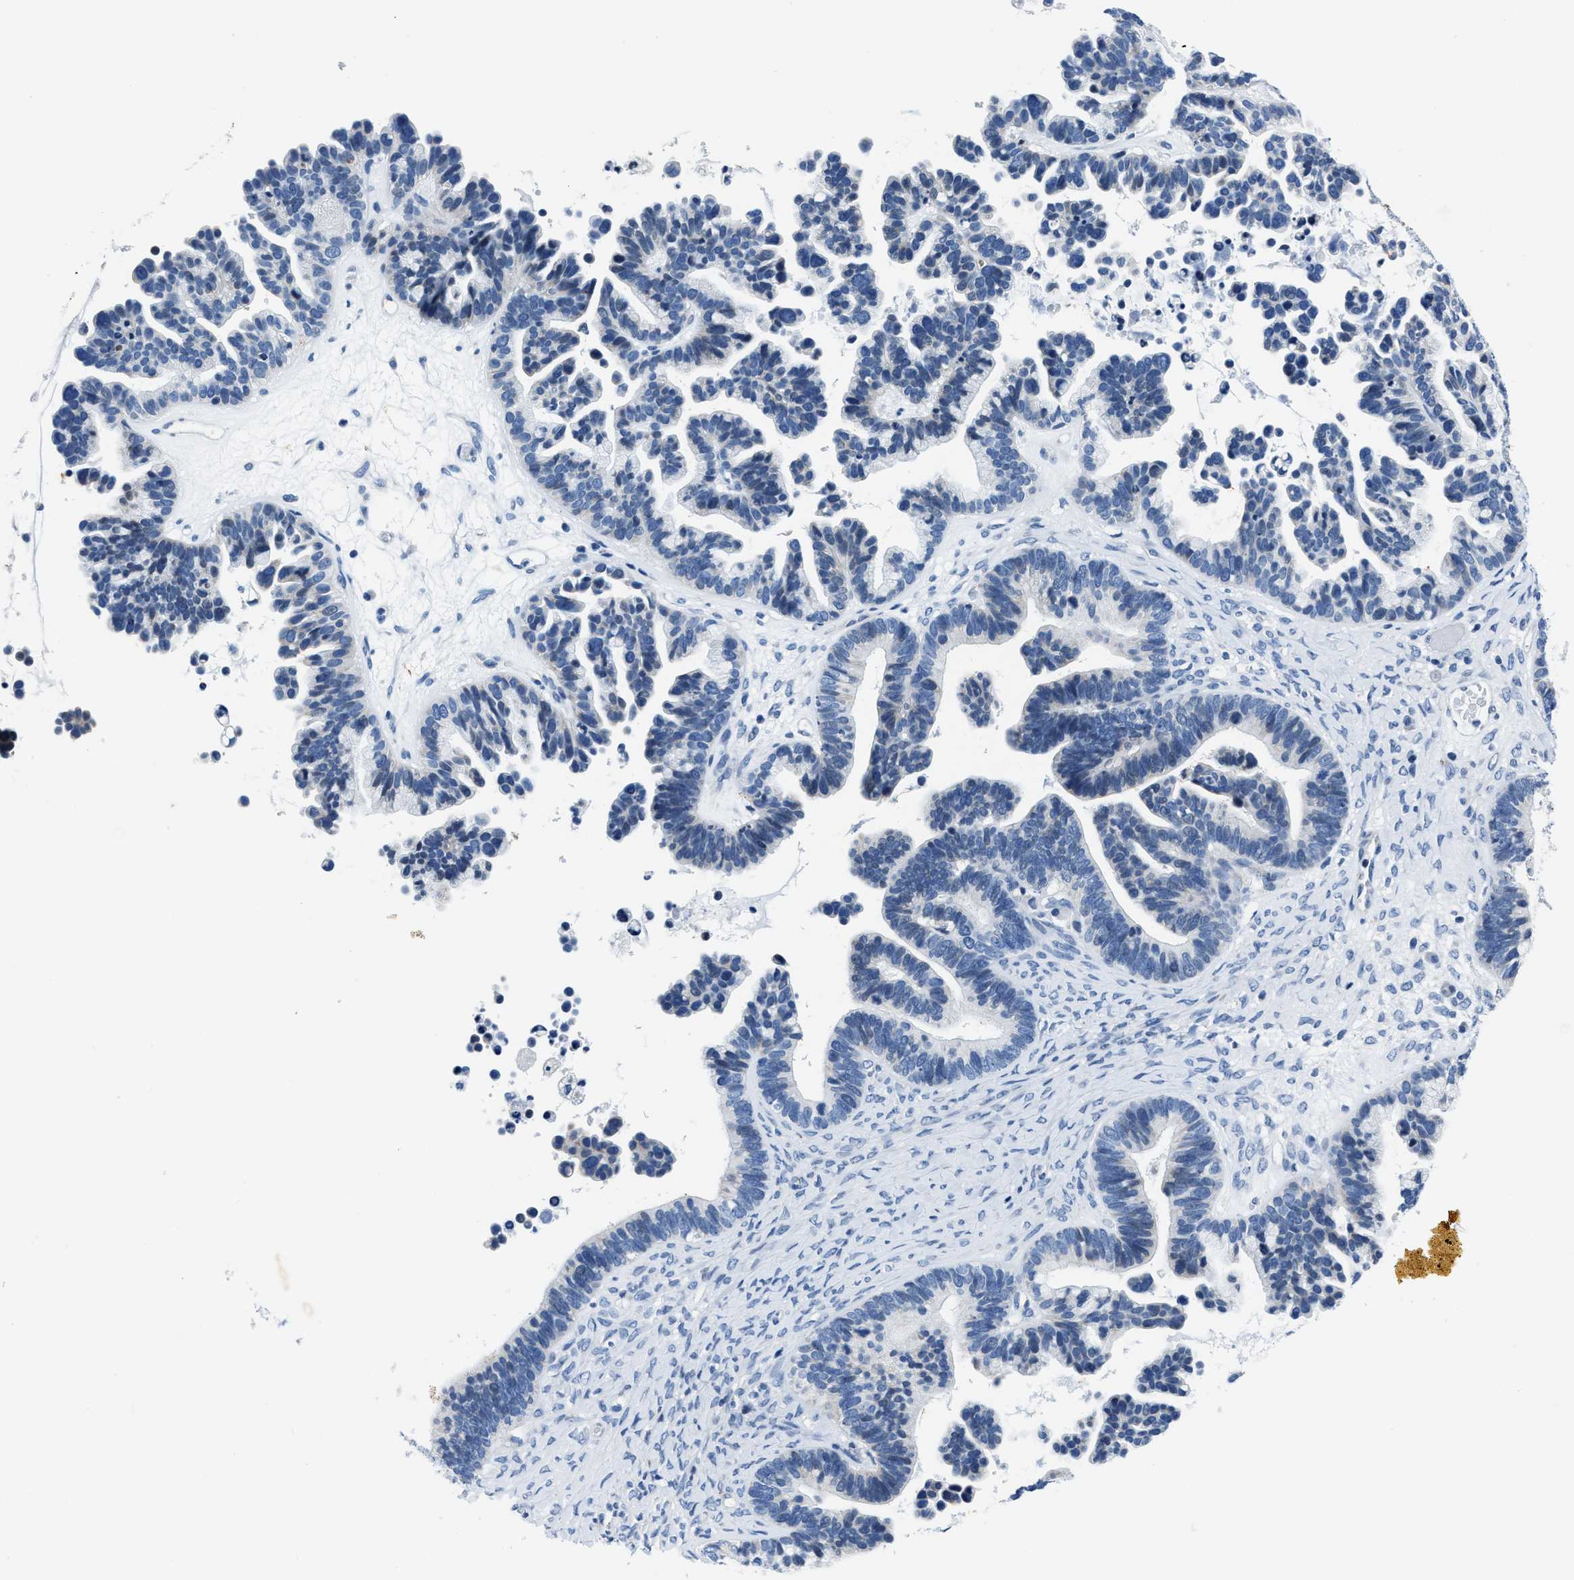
{"staining": {"intensity": "negative", "quantity": "none", "location": "none"}, "tissue": "ovarian cancer", "cell_type": "Tumor cells", "image_type": "cancer", "snomed": [{"axis": "morphology", "description": "Cystadenocarcinoma, serous, NOS"}, {"axis": "topography", "description": "Ovary"}], "caption": "Immunohistochemical staining of human serous cystadenocarcinoma (ovarian) reveals no significant expression in tumor cells.", "gene": "ASZ1", "patient": {"sex": "female", "age": 56}}